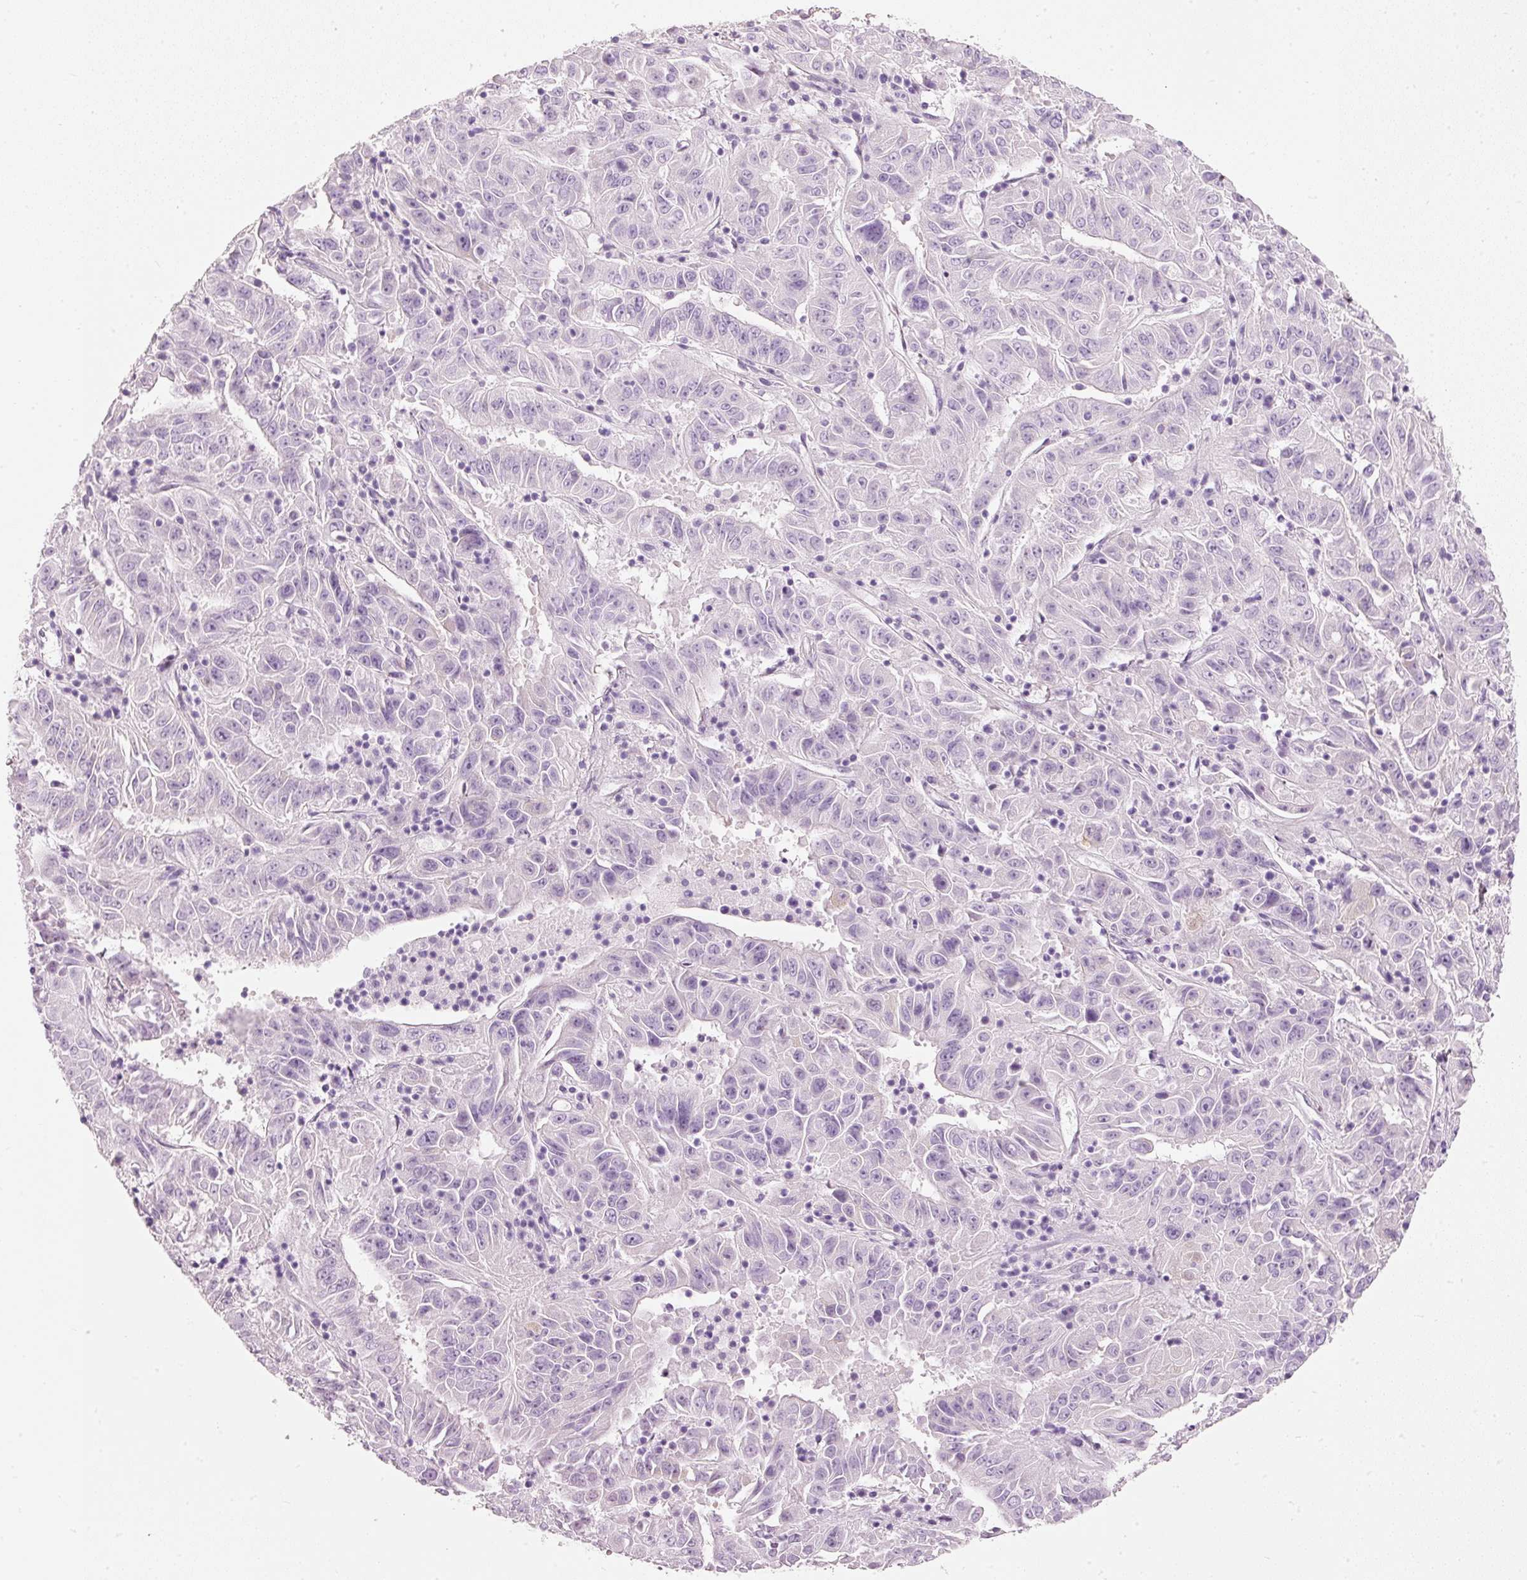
{"staining": {"intensity": "negative", "quantity": "none", "location": "none"}, "tissue": "pancreatic cancer", "cell_type": "Tumor cells", "image_type": "cancer", "snomed": [{"axis": "morphology", "description": "Adenocarcinoma, NOS"}, {"axis": "topography", "description": "Pancreas"}], "caption": "Pancreatic adenocarcinoma stained for a protein using immunohistochemistry (IHC) reveals no expression tumor cells.", "gene": "PDXDC1", "patient": {"sex": "male", "age": 63}}